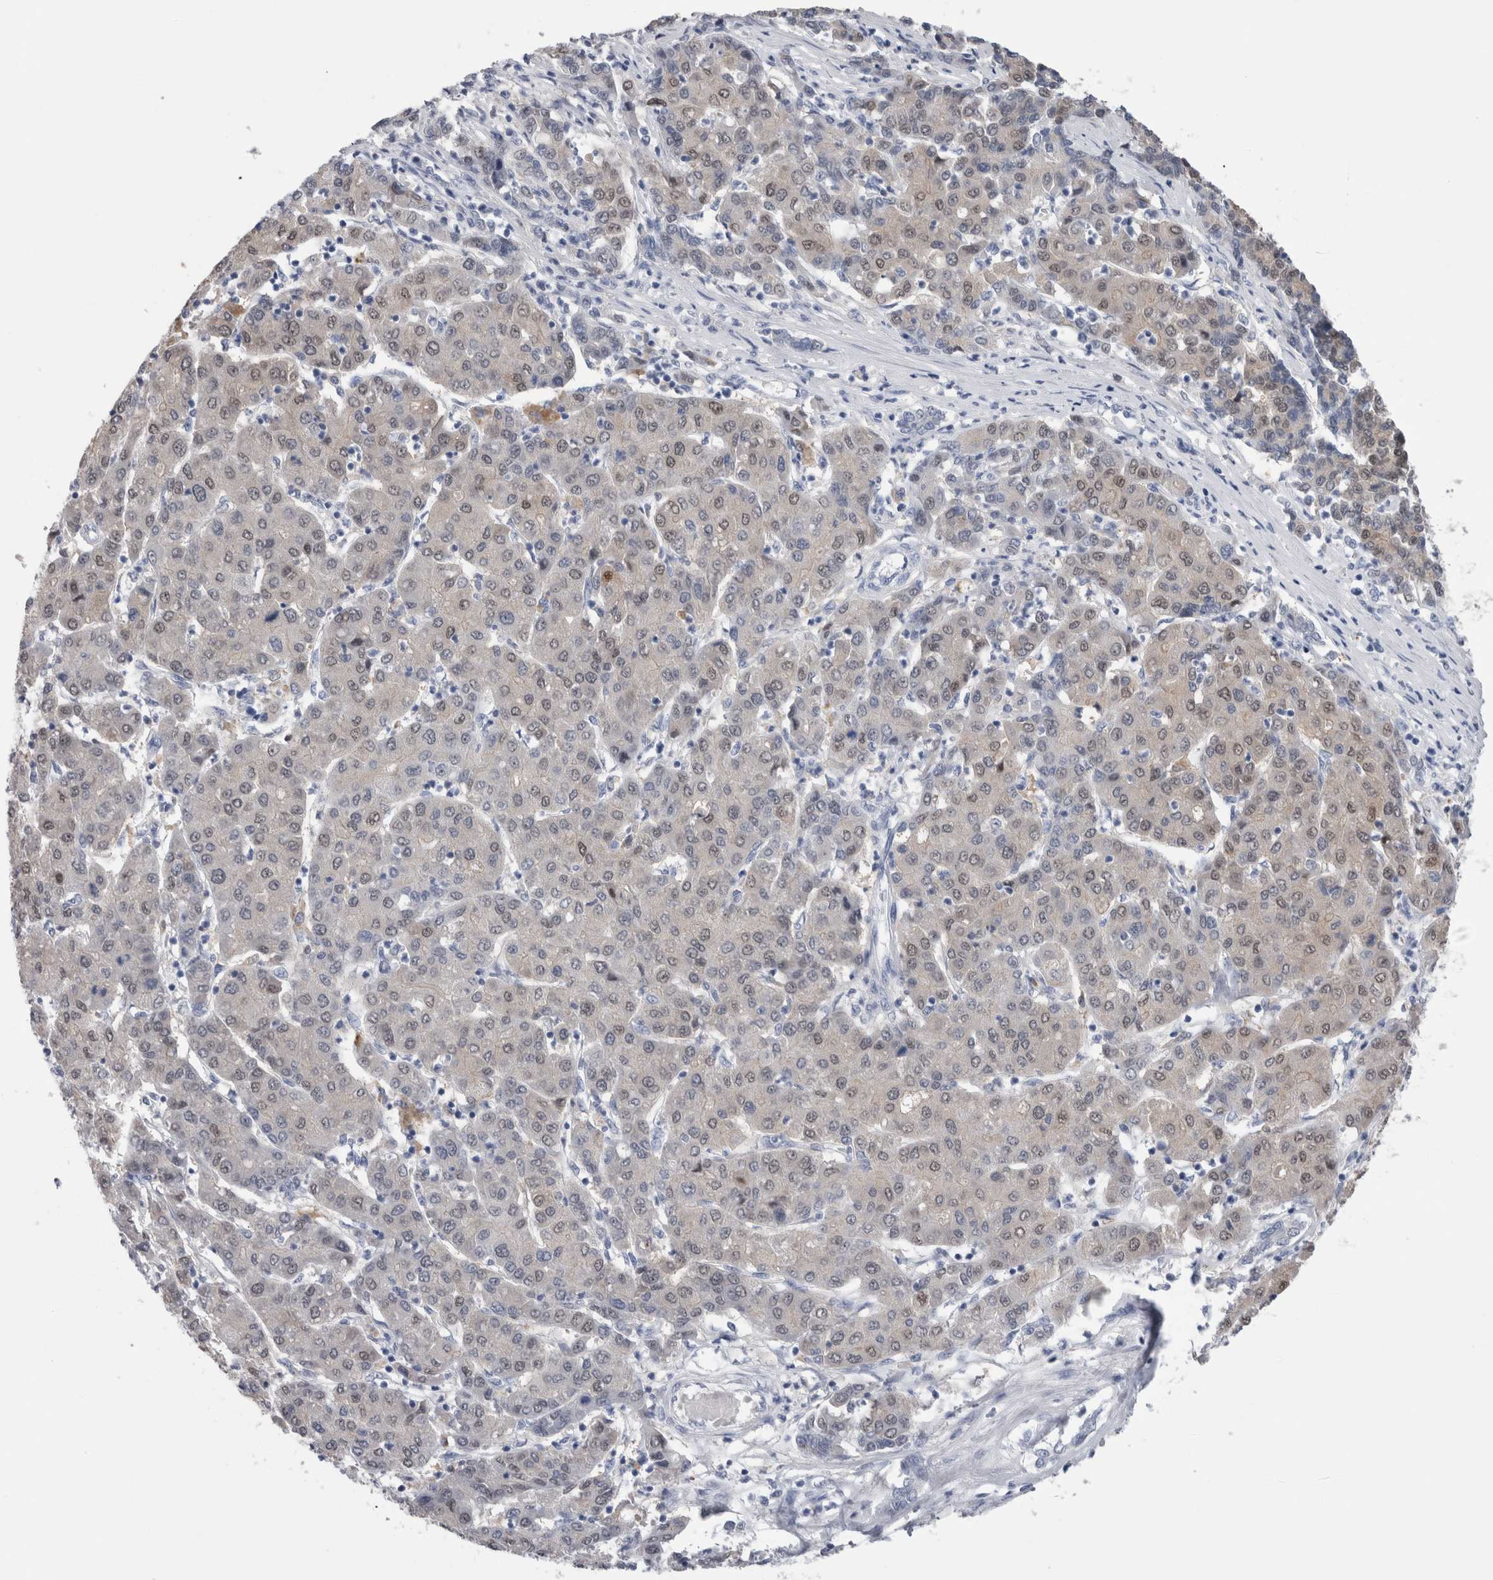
{"staining": {"intensity": "weak", "quantity": "<25%", "location": "nuclear"}, "tissue": "liver cancer", "cell_type": "Tumor cells", "image_type": "cancer", "snomed": [{"axis": "morphology", "description": "Carcinoma, Hepatocellular, NOS"}, {"axis": "topography", "description": "Liver"}], "caption": "The photomicrograph exhibits no significant expression in tumor cells of liver cancer (hepatocellular carcinoma).", "gene": "CA8", "patient": {"sex": "male", "age": 65}}